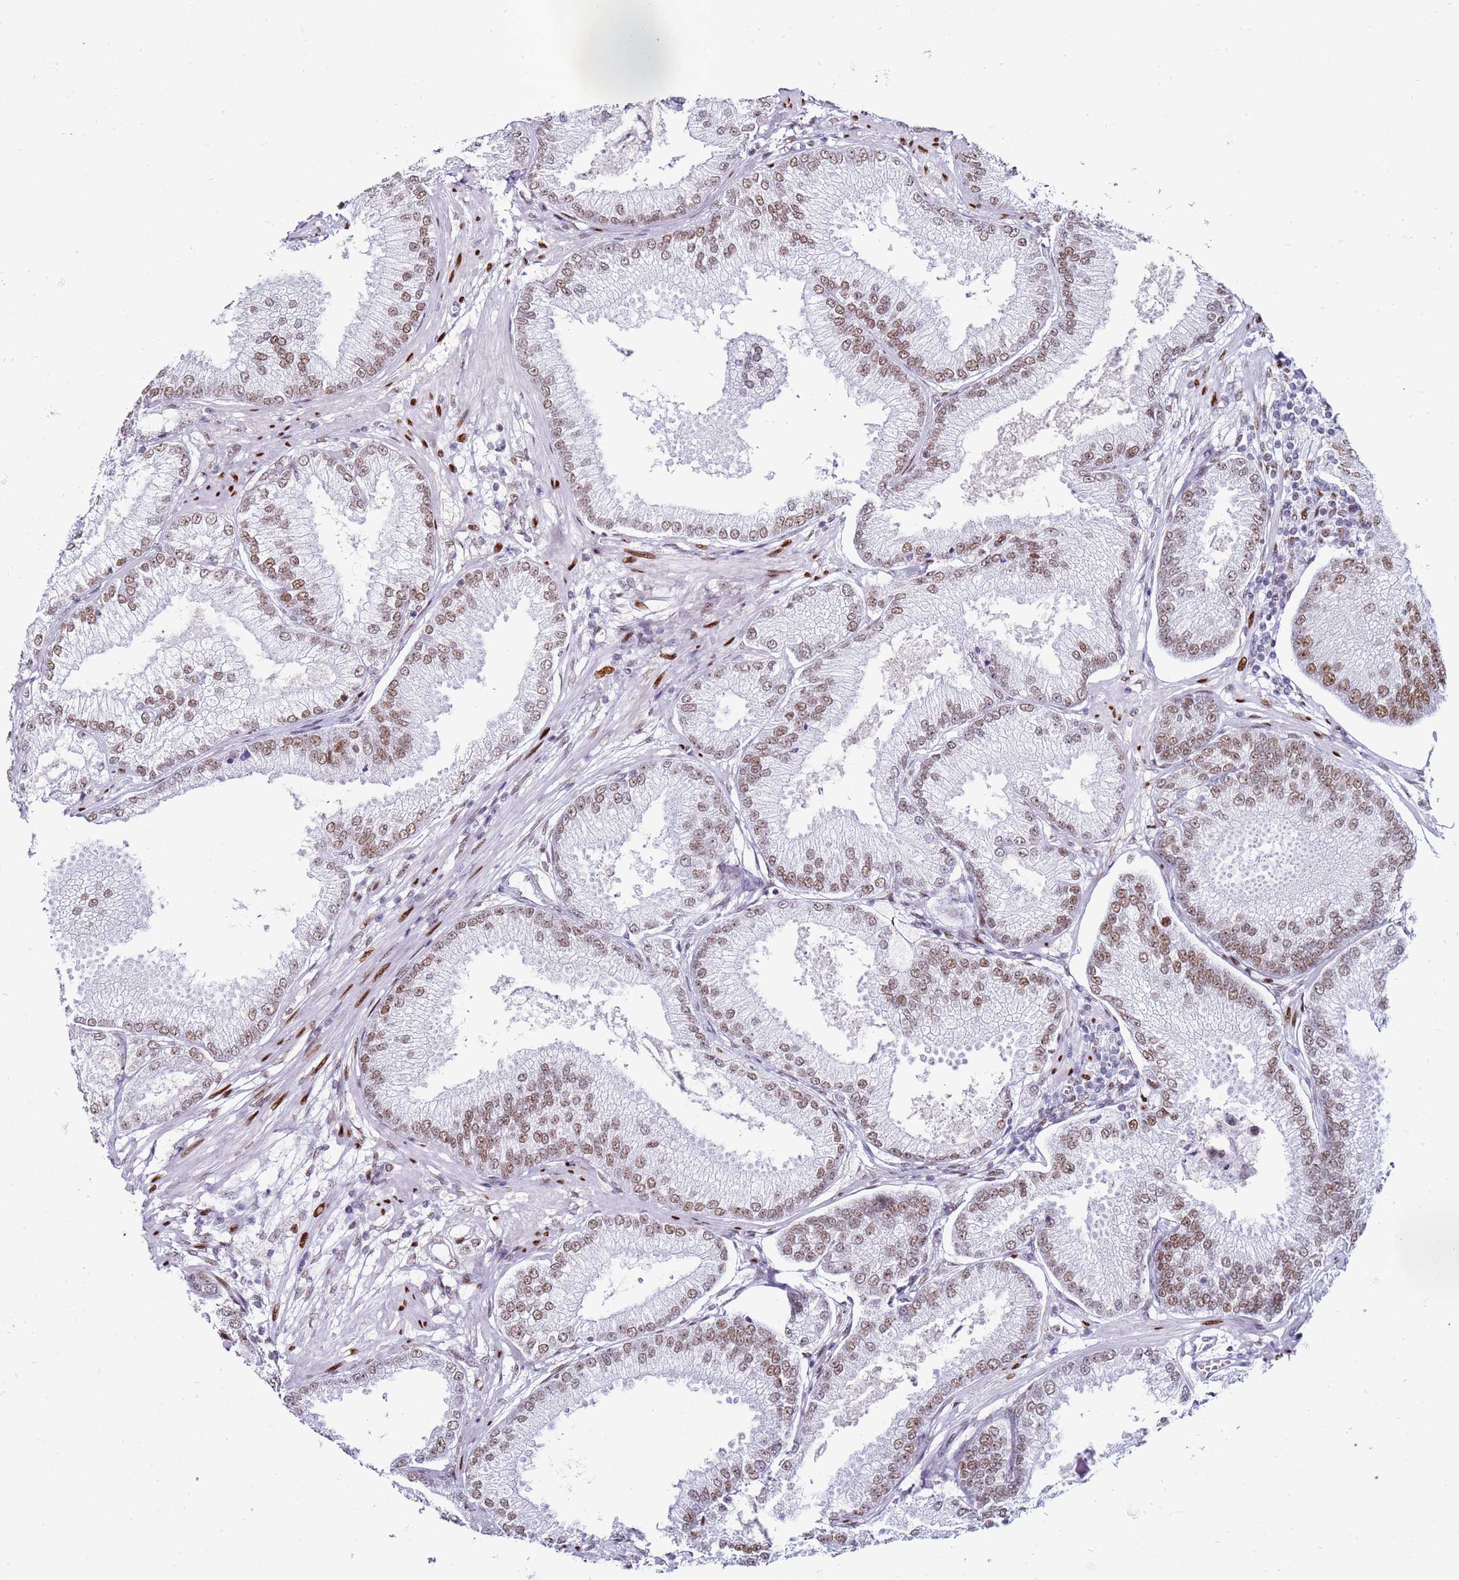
{"staining": {"intensity": "moderate", "quantity": ">75%", "location": "nuclear"}, "tissue": "prostate cancer", "cell_type": "Tumor cells", "image_type": "cancer", "snomed": [{"axis": "morphology", "description": "Adenocarcinoma, High grade"}, {"axis": "topography", "description": "Prostate"}], "caption": "DAB (3,3'-diaminobenzidine) immunohistochemical staining of prostate cancer demonstrates moderate nuclear protein expression in approximately >75% of tumor cells.", "gene": "KPNA4", "patient": {"sex": "male", "age": 71}}